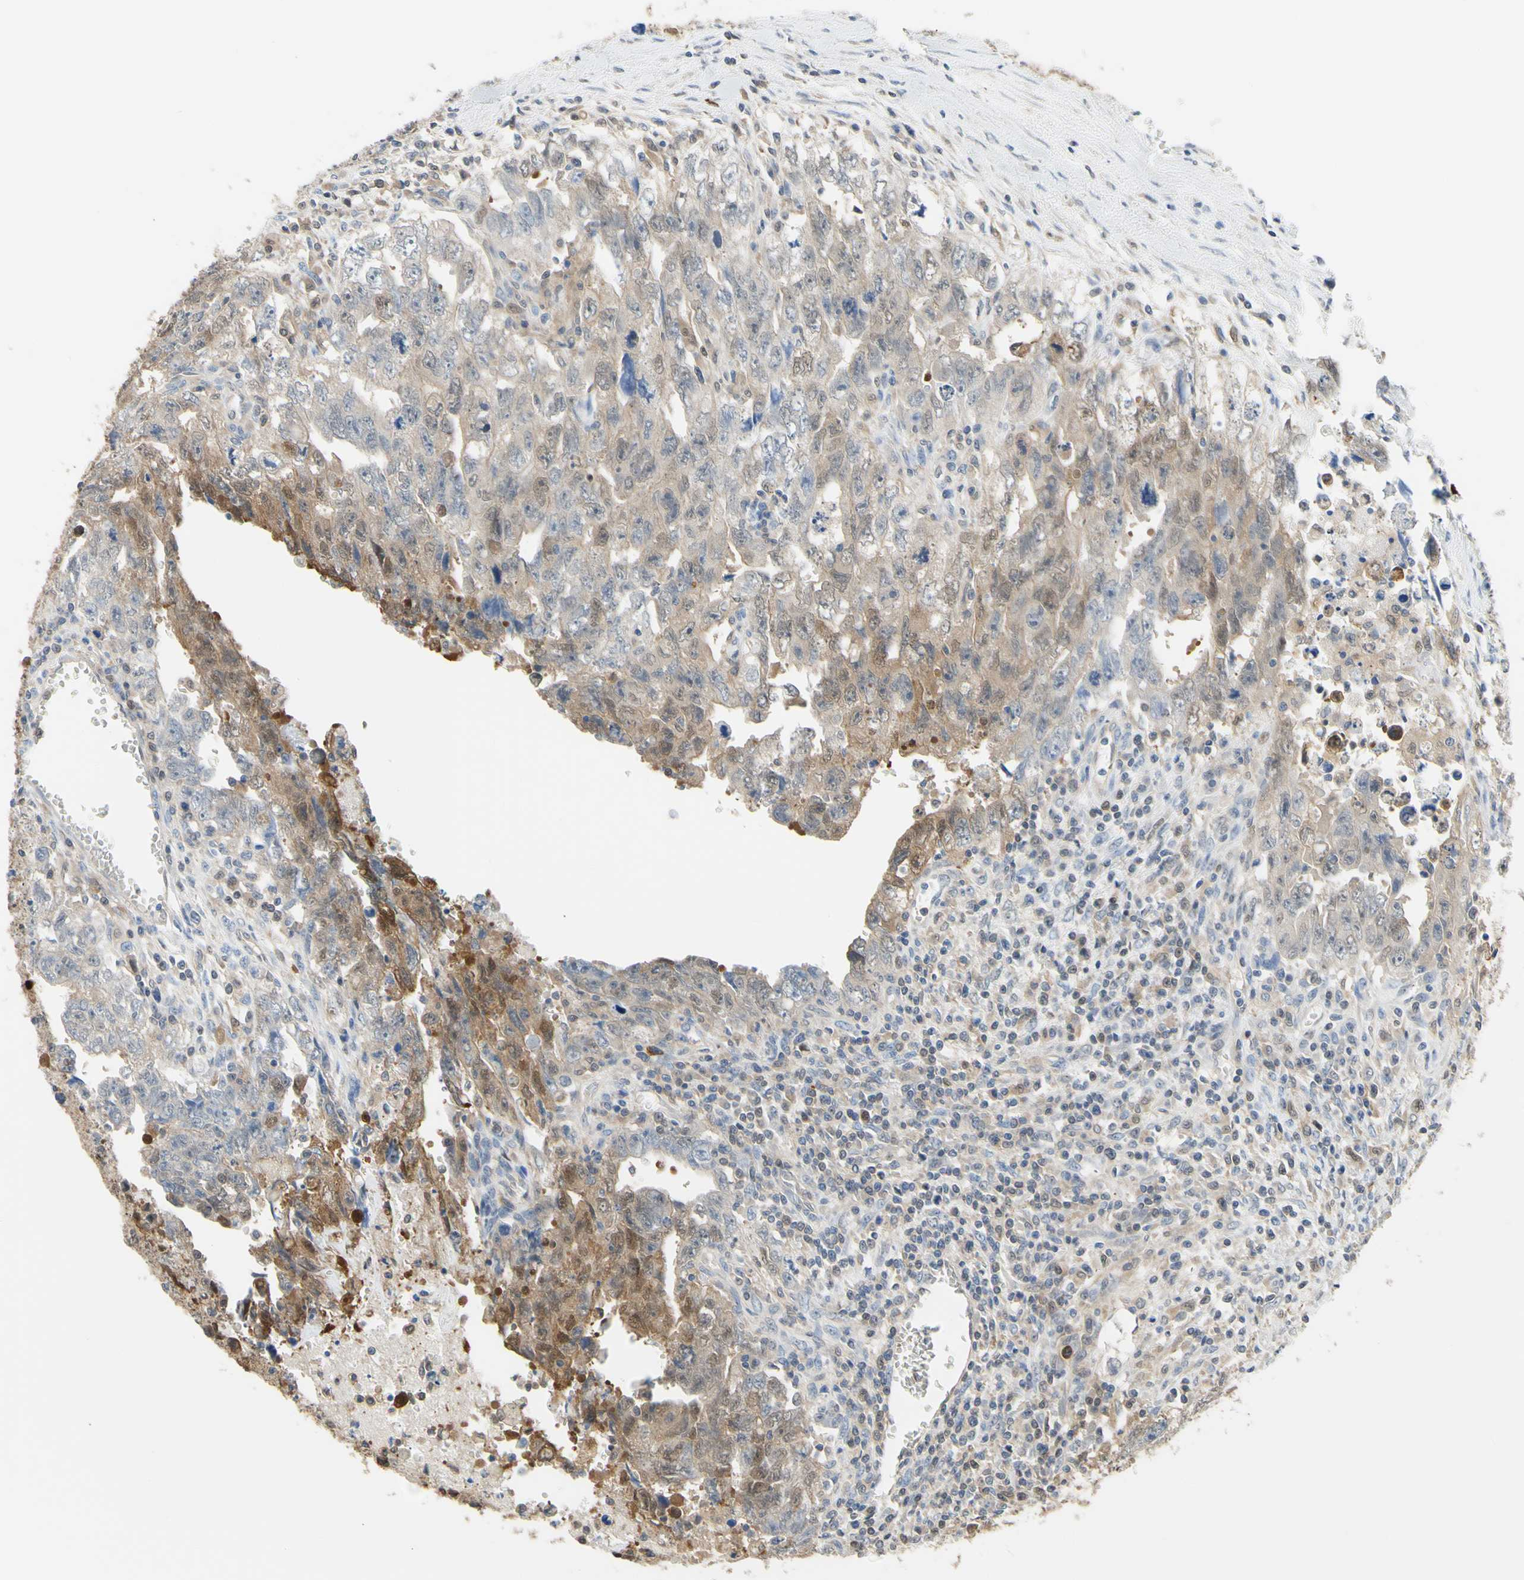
{"staining": {"intensity": "moderate", "quantity": "25%-75%", "location": "cytoplasmic/membranous"}, "tissue": "testis cancer", "cell_type": "Tumor cells", "image_type": "cancer", "snomed": [{"axis": "morphology", "description": "Carcinoma, Embryonal, NOS"}, {"axis": "topography", "description": "Testis"}], "caption": "Immunohistochemical staining of human testis cancer (embryonal carcinoma) displays moderate cytoplasmic/membranous protein positivity in about 25%-75% of tumor cells.", "gene": "UPK3B", "patient": {"sex": "male", "age": 28}}